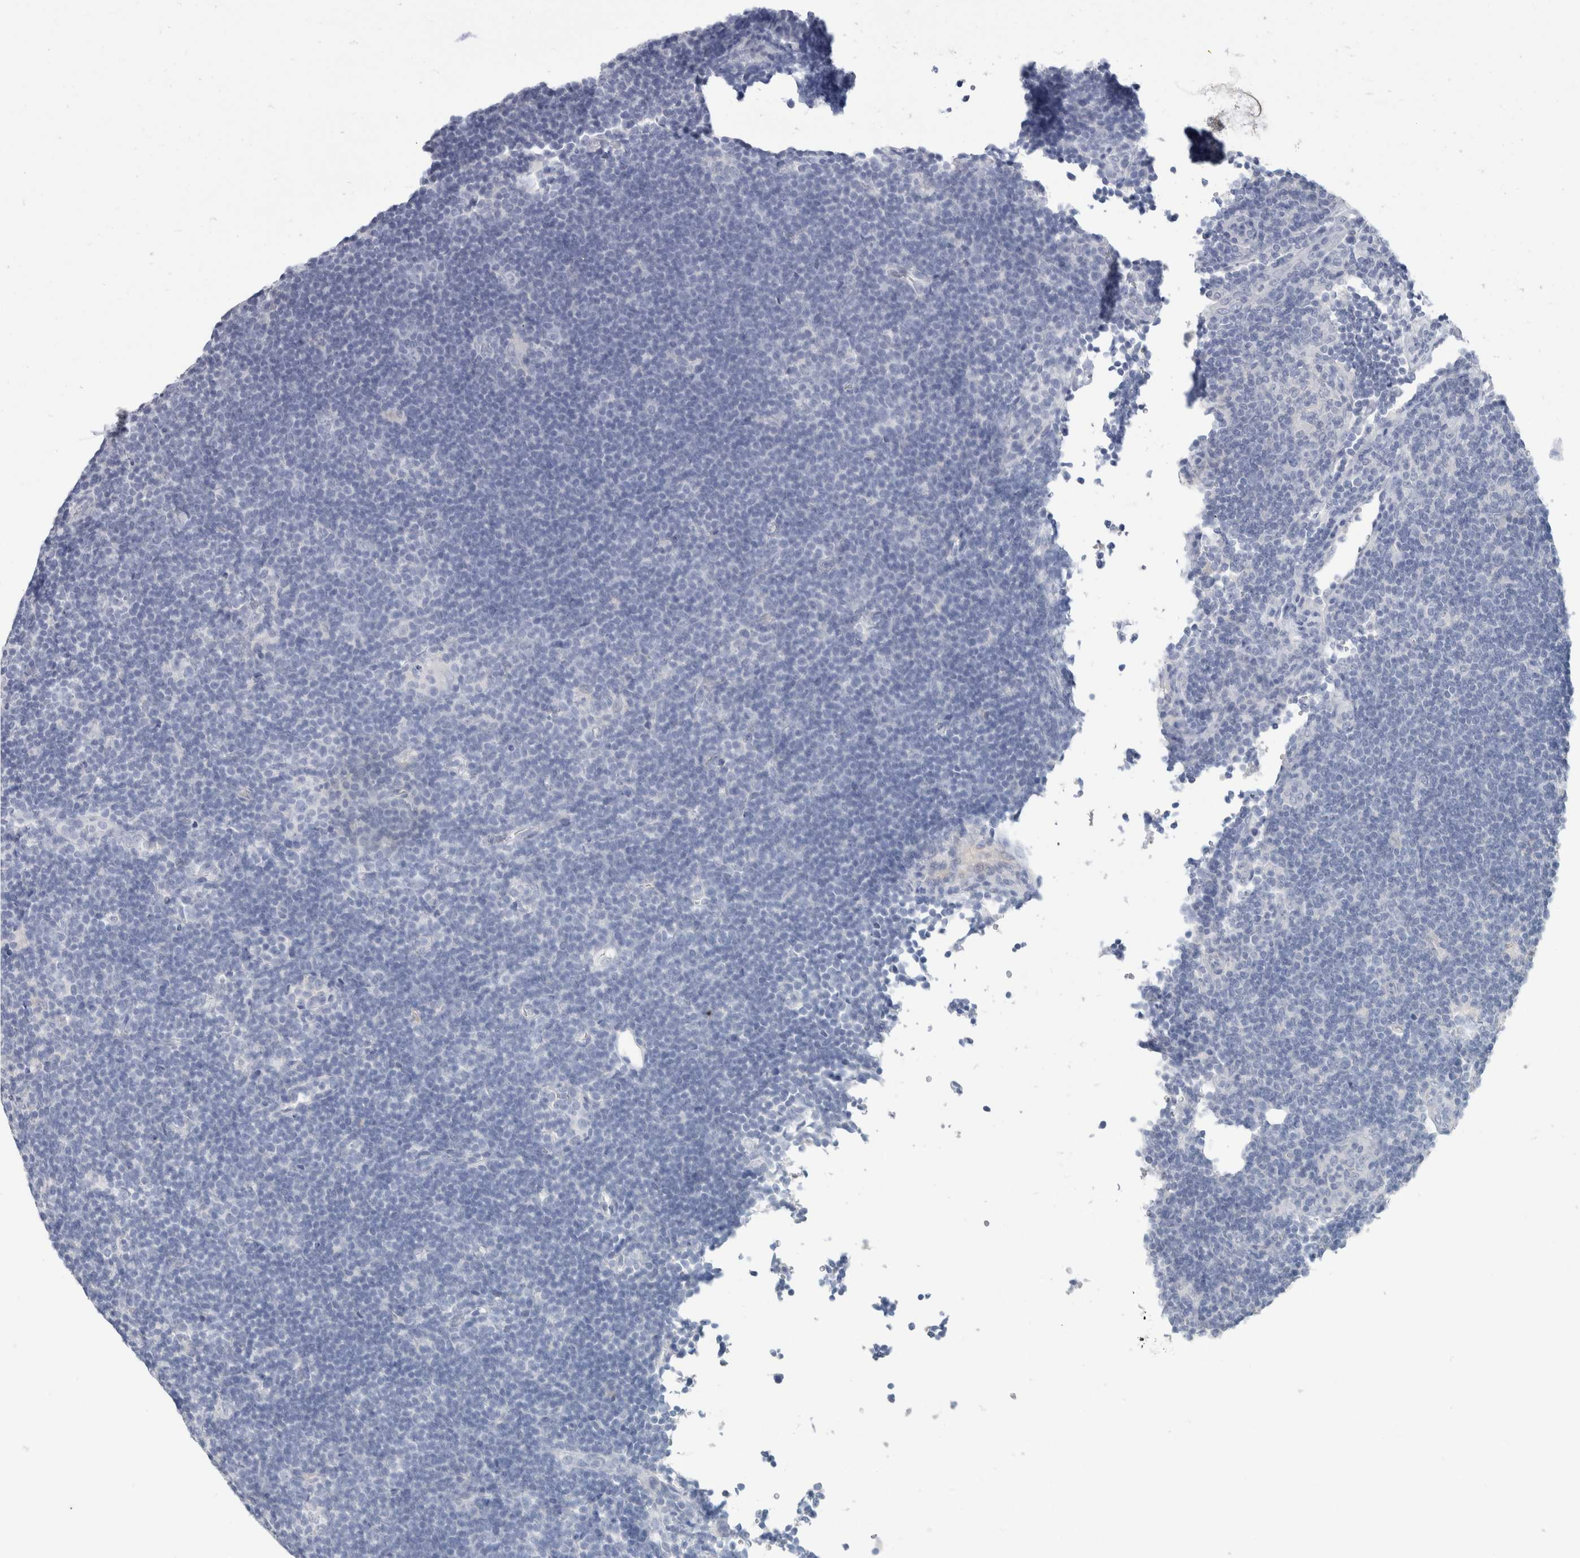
{"staining": {"intensity": "negative", "quantity": "none", "location": "none"}, "tissue": "lymphoma", "cell_type": "Tumor cells", "image_type": "cancer", "snomed": [{"axis": "morphology", "description": "Hodgkin's disease, NOS"}, {"axis": "topography", "description": "Lymph node"}], "caption": "Tumor cells show no significant expression in Hodgkin's disease.", "gene": "IL6", "patient": {"sex": "female", "age": 57}}